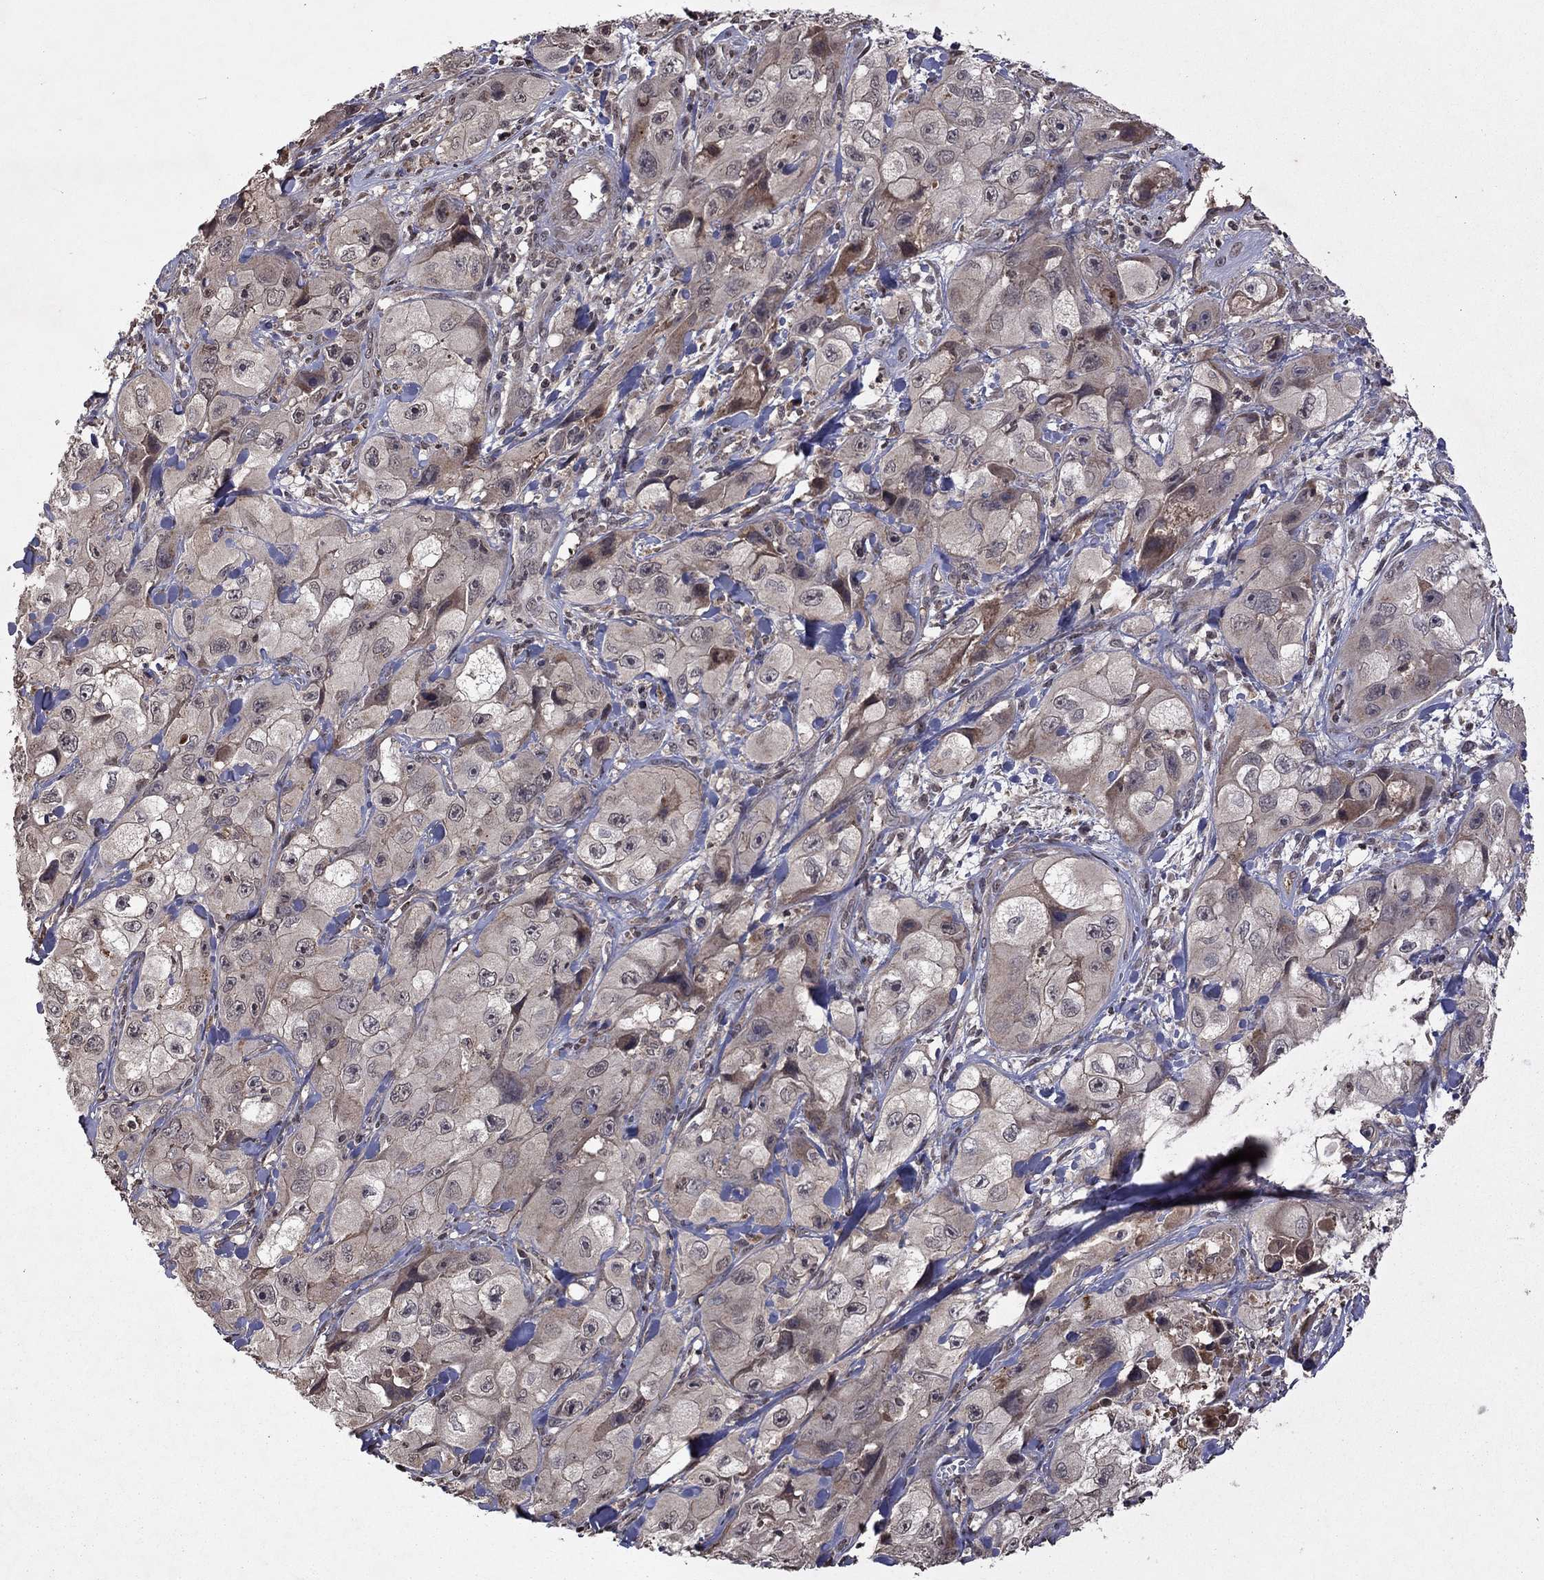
{"staining": {"intensity": "negative", "quantity": "none", "location": "none"}, "tissue": "skin cancer", "cell_type": "Tumor cells", "image_type": "cancer", "snomed": [{"axis": "morphology", "description": "Squamous cell carcinoma, NOS"}, {"axis": "topography", "description": "Skin"}, {"axis": "topography", "description": "Subcutis"}], "caption": "There is no significant expression in tumor cells of skin cancer (squamous cell carcinoma). (DAB (3,3'-diaminobenzidine) immunohistochemistry (IHC) visualized using brightfield microscopy, high magnification).", "gene": "NLGN1", "patient": {"sex": "male", "age": 73}}